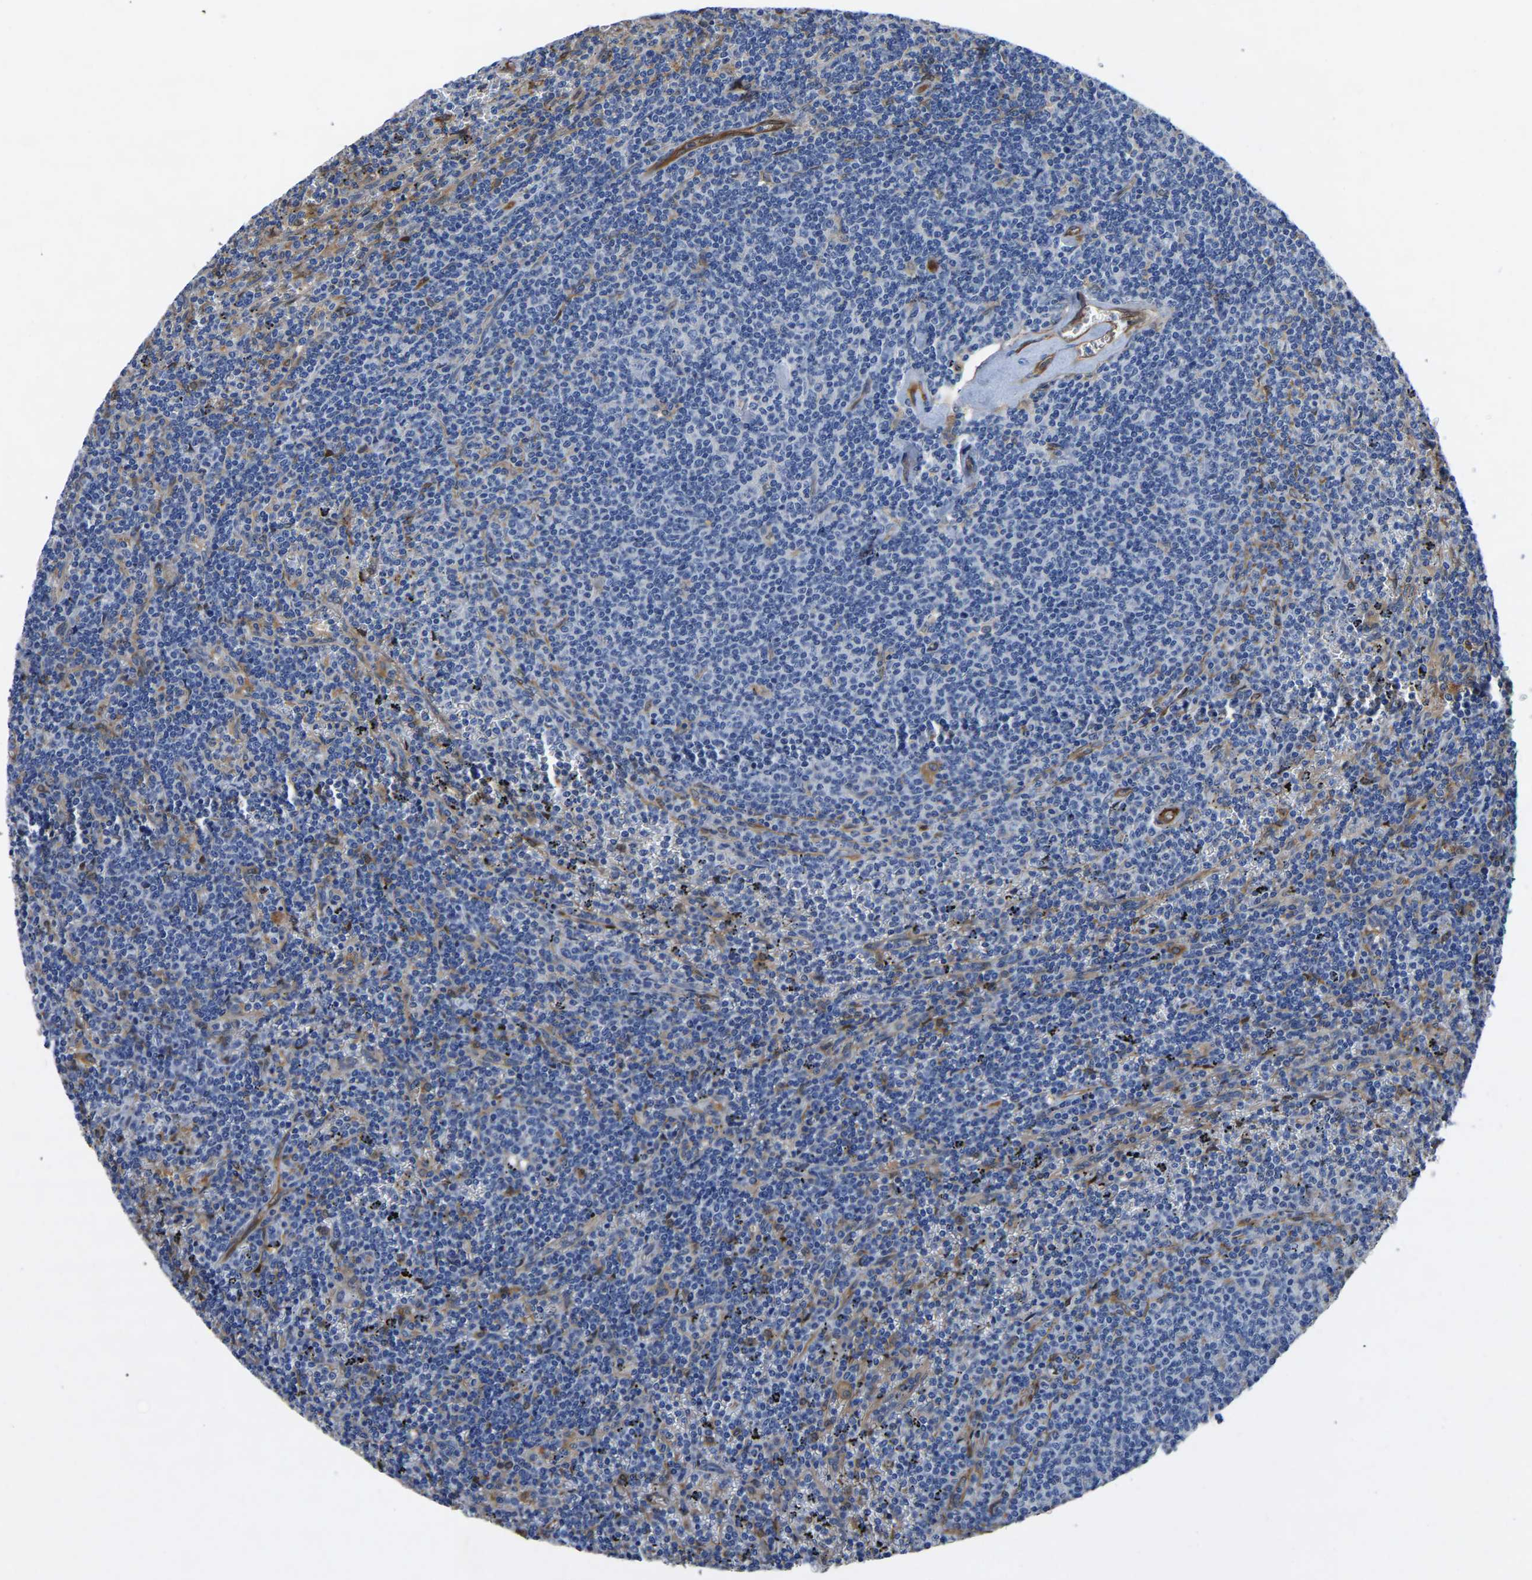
{"staining": {"intensity": "negative", "quantity": "none", "location": "none"}, "tissue": "lymphoma", "cell_type": "Tumor cells", "image_type": "cancer", "snomed": [{"axis": "morphology", "description": "Malignant lymphoma, non-Hodgkin's type, Low grade"}, {"axis": "topography", "description": "Spleen"}], "caption": "Immunohistochemistry micrograph of human malignant lymphoma, non-Hodgkin's type (low-grade) stained for a protein (brown), which shows no staining in tumor cells.", "gene": "ATG2B", "patient": {"sex": "female", "age": 50}}